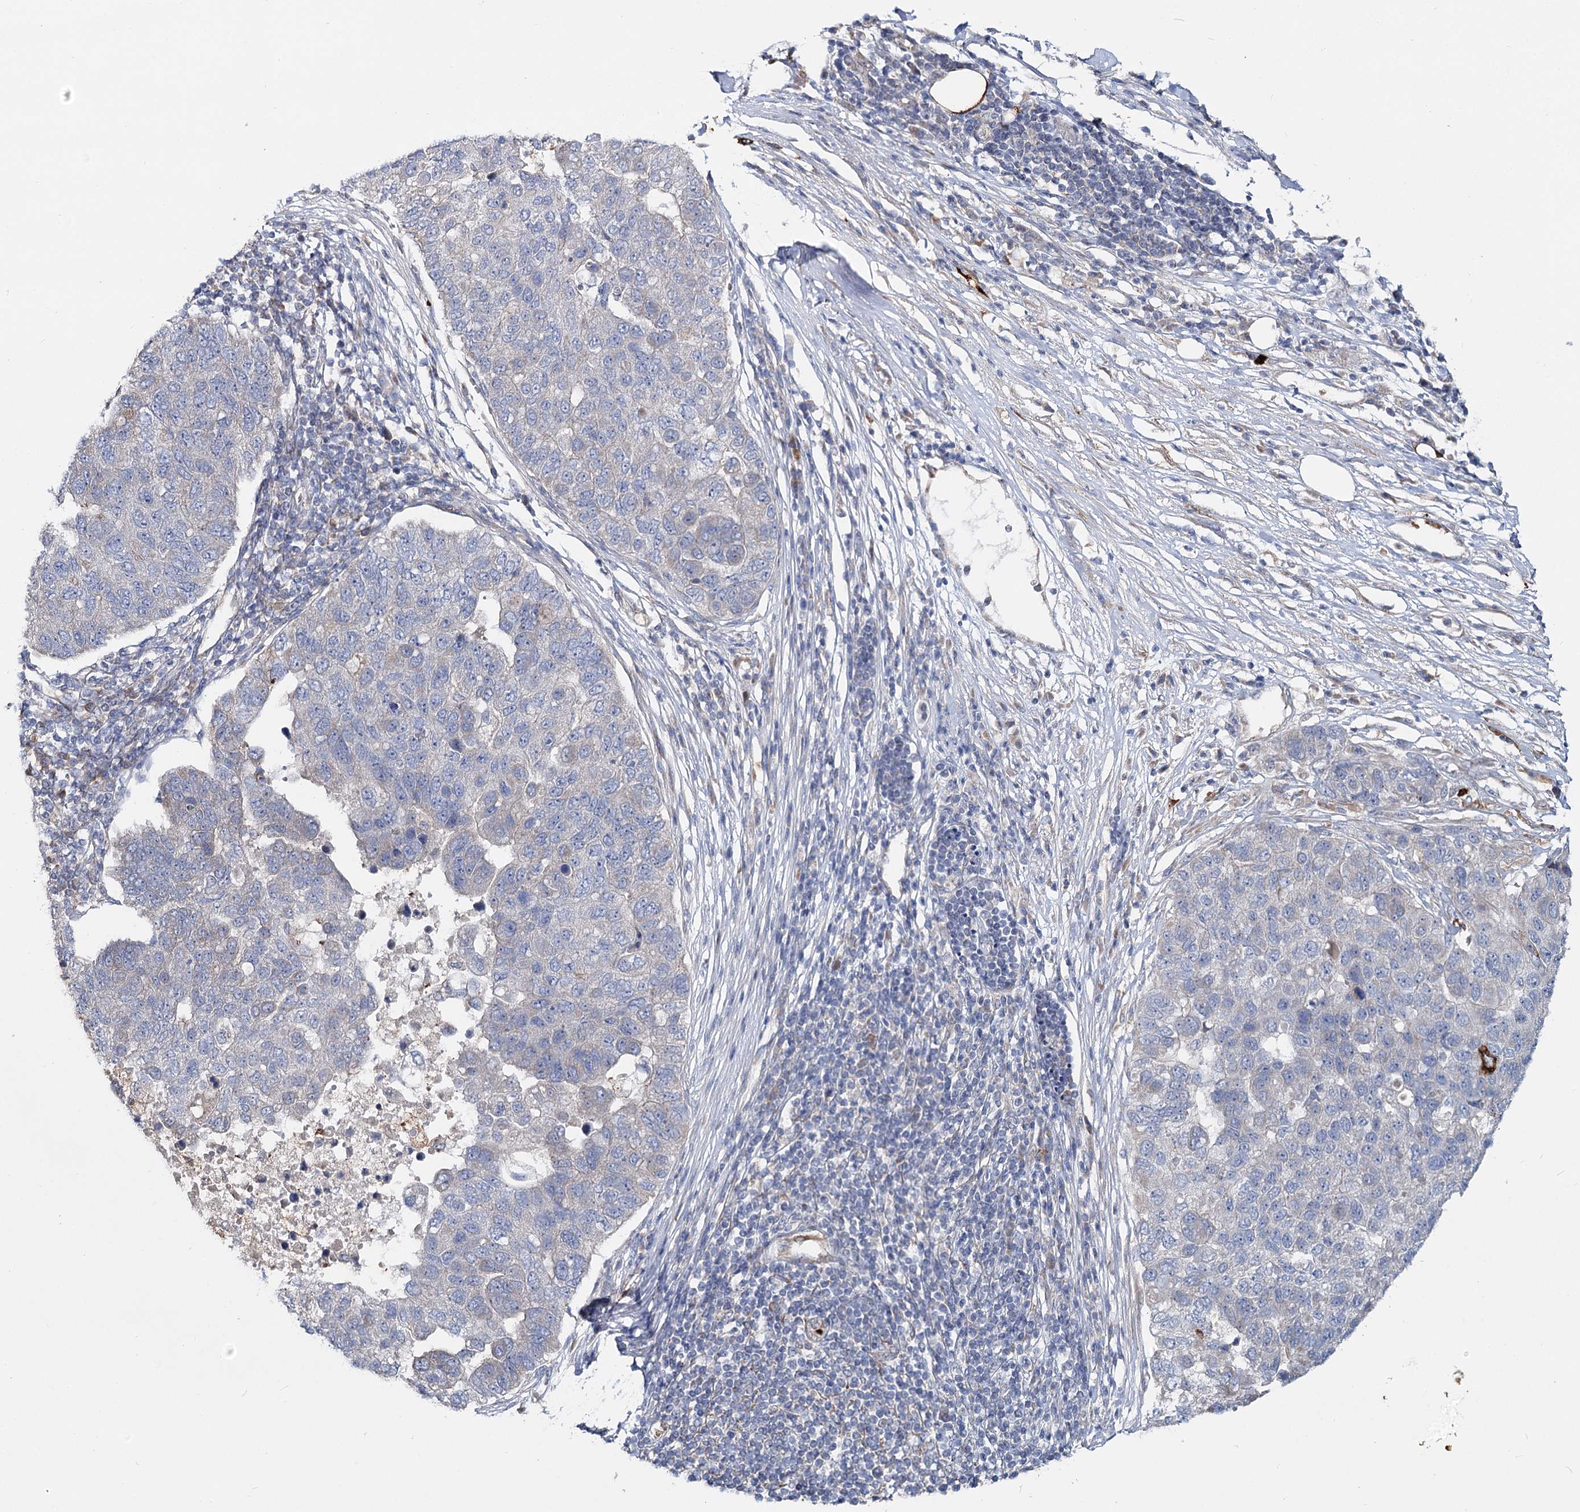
{"staining": {"intensity": "negative", "quantity": "none", "location": "none"}, "tissue": "pancreatic cancer", "cell_type": "Tumor cells", "image_type": "cancer", "snomed": [{"axis": "morphology", "description": "Adenocarcinoma, NOS"}, {"axis": "topography", "description": "Pancreas"}], "caption": "A micrograph of human pancreatic adenocarcinoma is negative for staining in tumor cells.", "gene": "CIB4", "patient": {"sex": "female", "age": 61}}